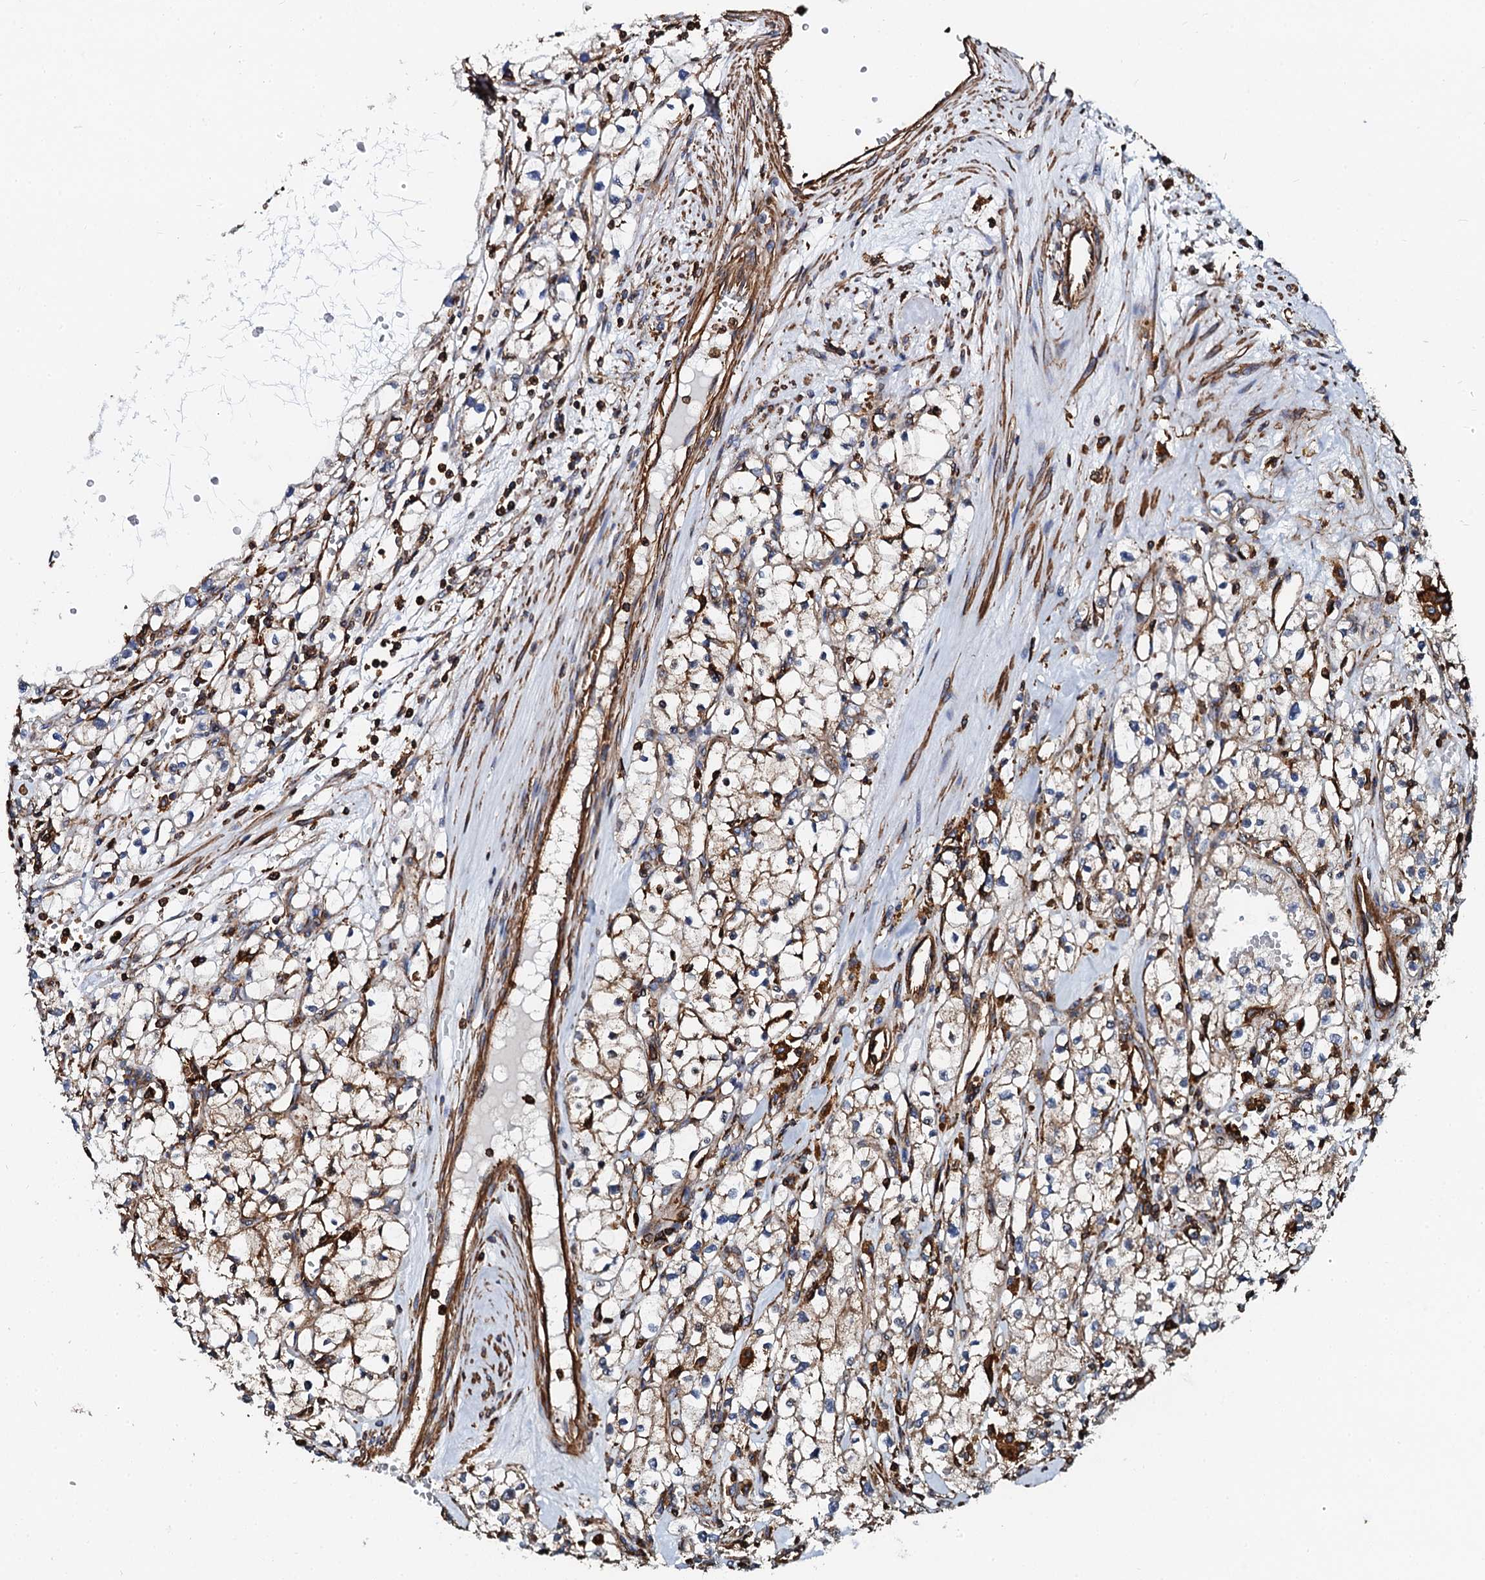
{"staining": {"intensity": "weak", "quantity": "<25%", "location": "cytoplasmic/membranous"}, "tissue": "renal cancer", "cell_type": "Tumor cells", "image_type": "cancer", "snomed": [{"axis": "morphology", "description": "Adenocarcinoma, NOS"}, {"axis": "topography", "description": "Kidney"}], "caption": "Tumor cells show no significant staining in adenocarcinoma (renal).", "gene": "INTS10", "patient": {"sex": "male", "age": 56}}